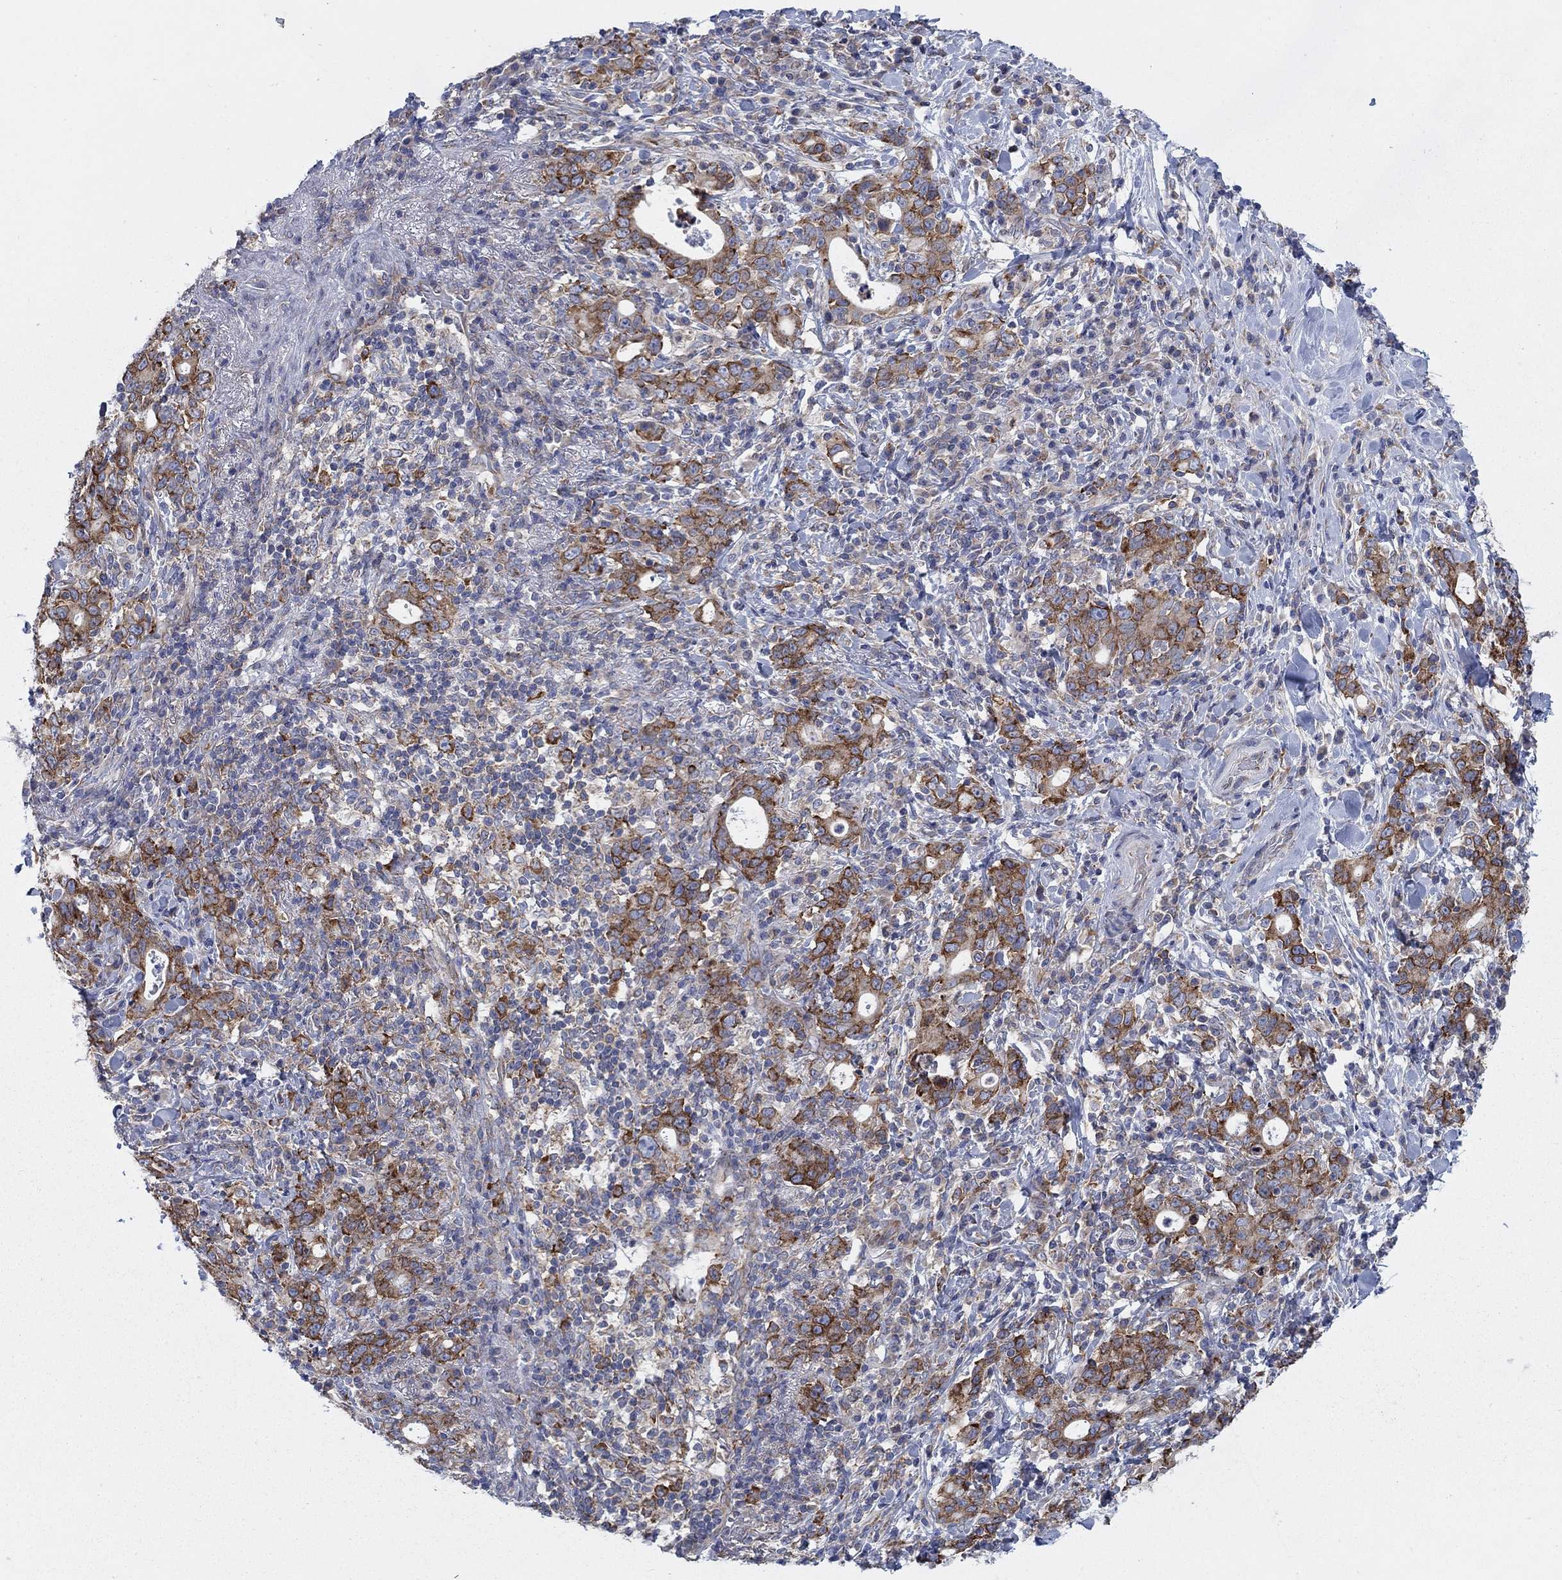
{"staining": {"intensity": "strong", "quantity": ">75%", "location": "cytoplasmic/membranous"}, "tissue": "stomach cancer", "cell_type": "Tumor cells", "image_type": "cancer", "snomed": [{"axis": "morphology", "description": "Adenocarcinoma, NOS"}, {"axis": "topography", "description": "Stomach"}], "caption": "Protein positivity by IHC shows strong cytoplasmic/membranous positivity in about >75% of tumor cells in stomach cancer (adenocarcinoma).", "gene": "TMEM59", "patient": {"sex": "male", "age": 79}}